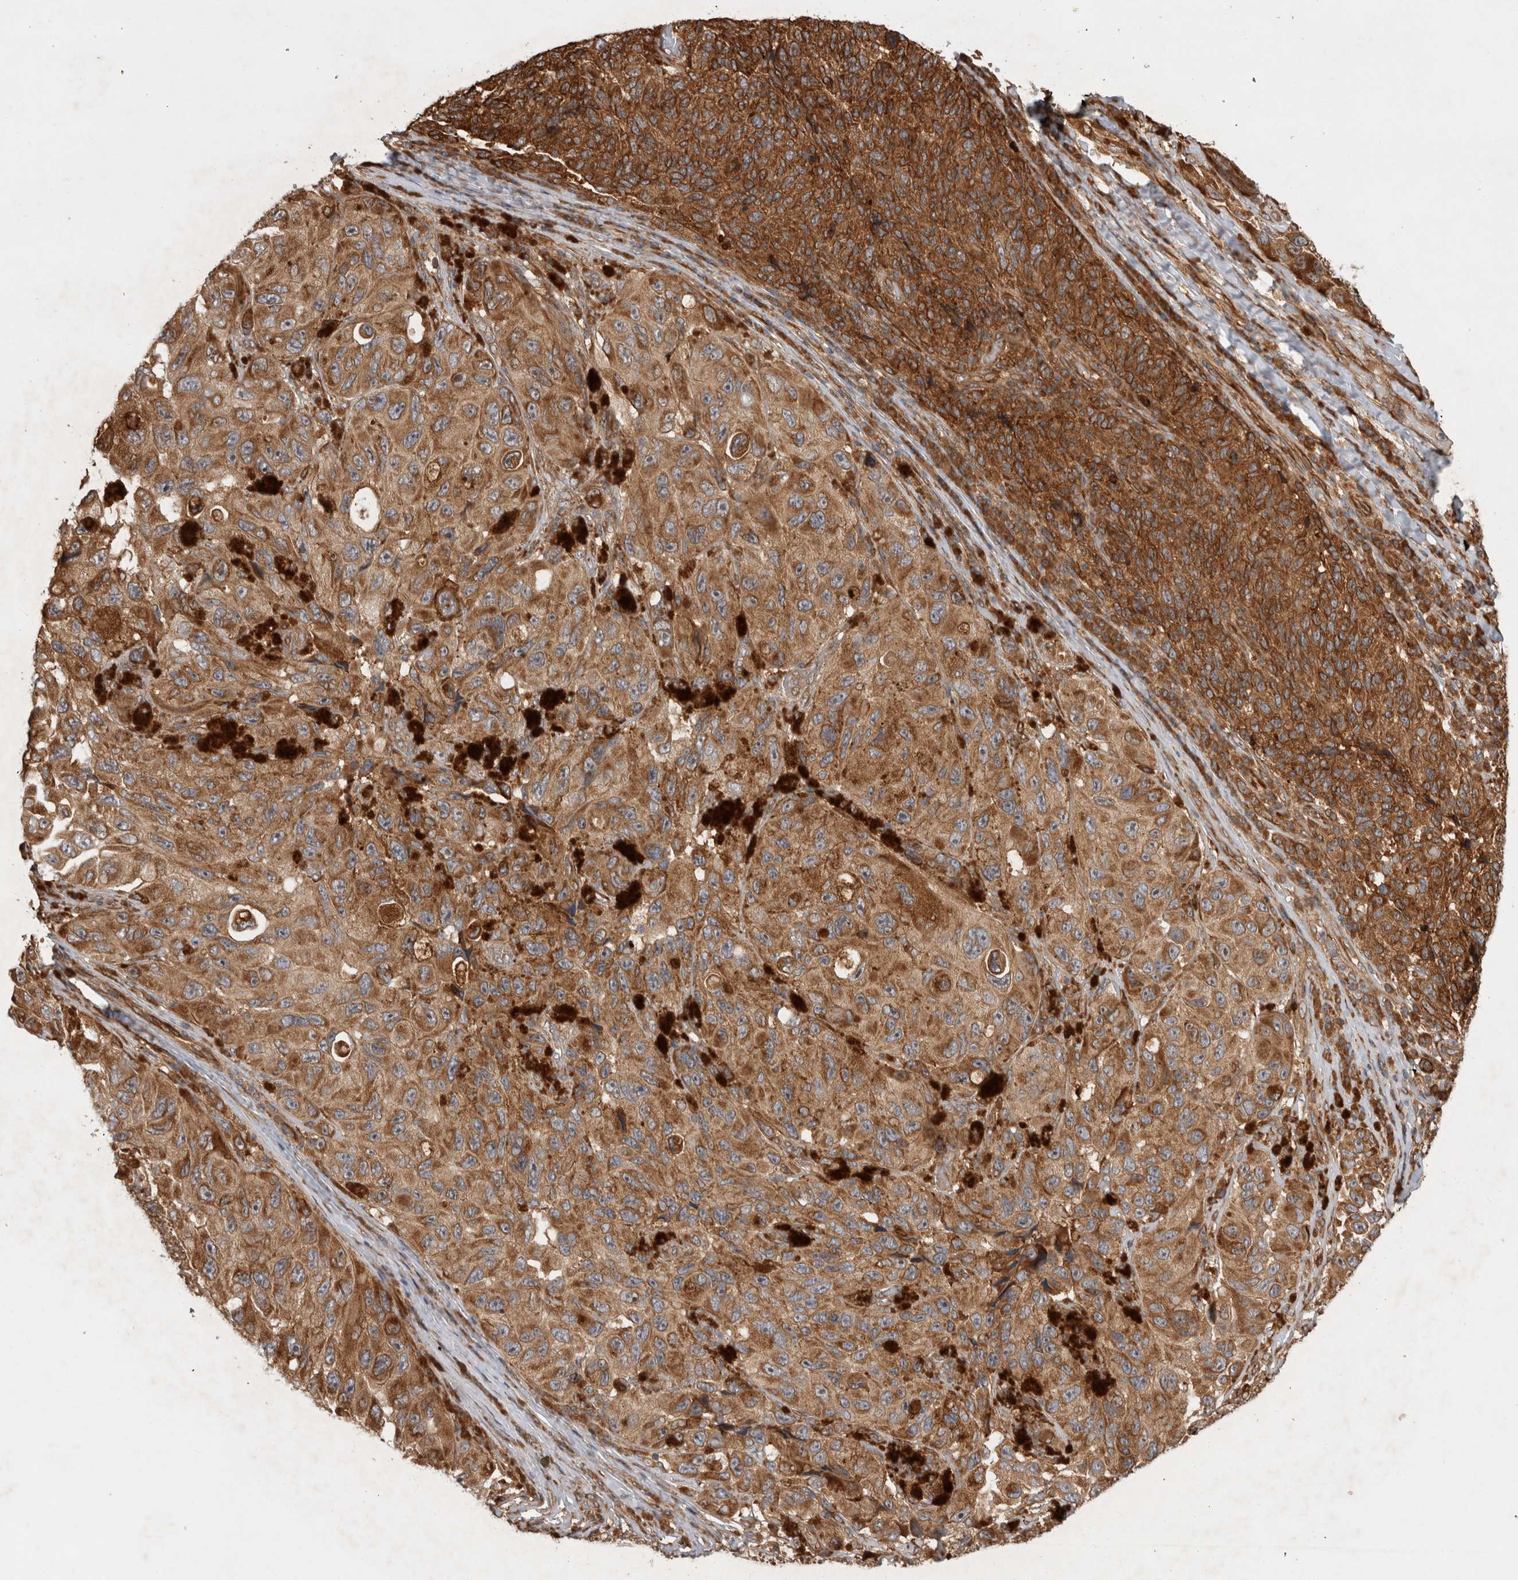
{"staining": {"intensity": "strong", "quantity": ">75%", "location": "cytoplasmic/membranous"}, "tissue": "melanoma", "cell_type": "Tumor cells", "image_type": "cancer", "snomed": [{"axis": "morphology", "description": "Malignant melanoma, NOS"}, {"axis": "topography", "description": "Skin"}], "caption": "Human melanoma stained with a brown dye demonstrates strong cytoplasmic/membranous positive staining in approximately >75% of tumor cells.", "gene": "TUBD1", "patient": {"sex": "female", "age": 73}}